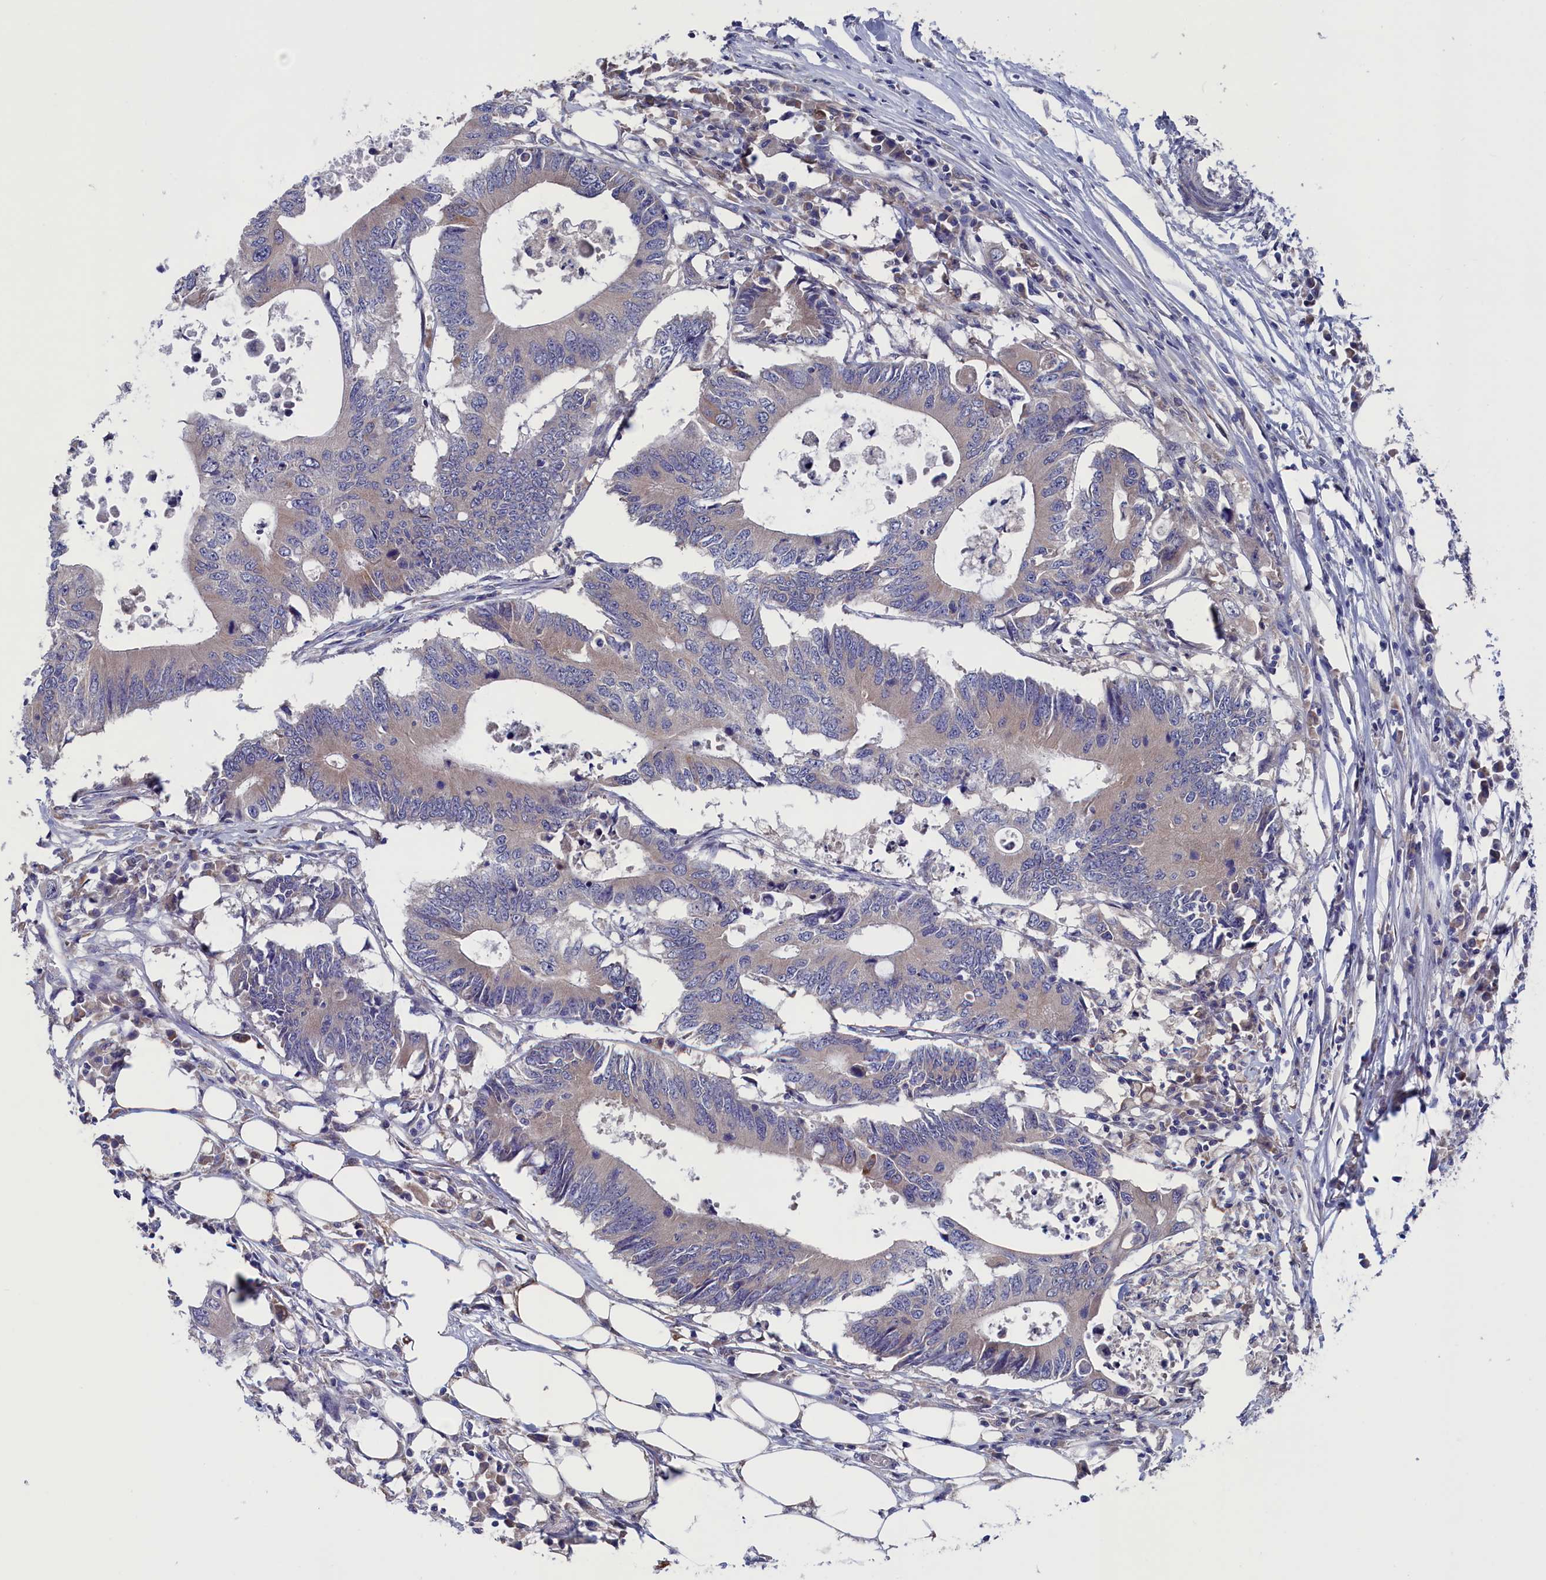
{"staining": {"intensity": "weak", "quantity": ">75%", "location": "cytoplasmic/membranous"}, "tissue": "colorectal cancer", "cell_type": "Tumor cells", "image_type": "cancer", "snomed": [{"axis": "morphology", "description": "Adenocarcinoma, NOS"}, {"axis": "topography", "description": "Colon"}], "caption": "An image of adenocarcinoma (colorectal) stained for a protein exhibits weak cytoplasmic/membranous brown staining in tumor cells.", "gene": "SPATA13", "patient": {"sex": "male", "age": 71}}